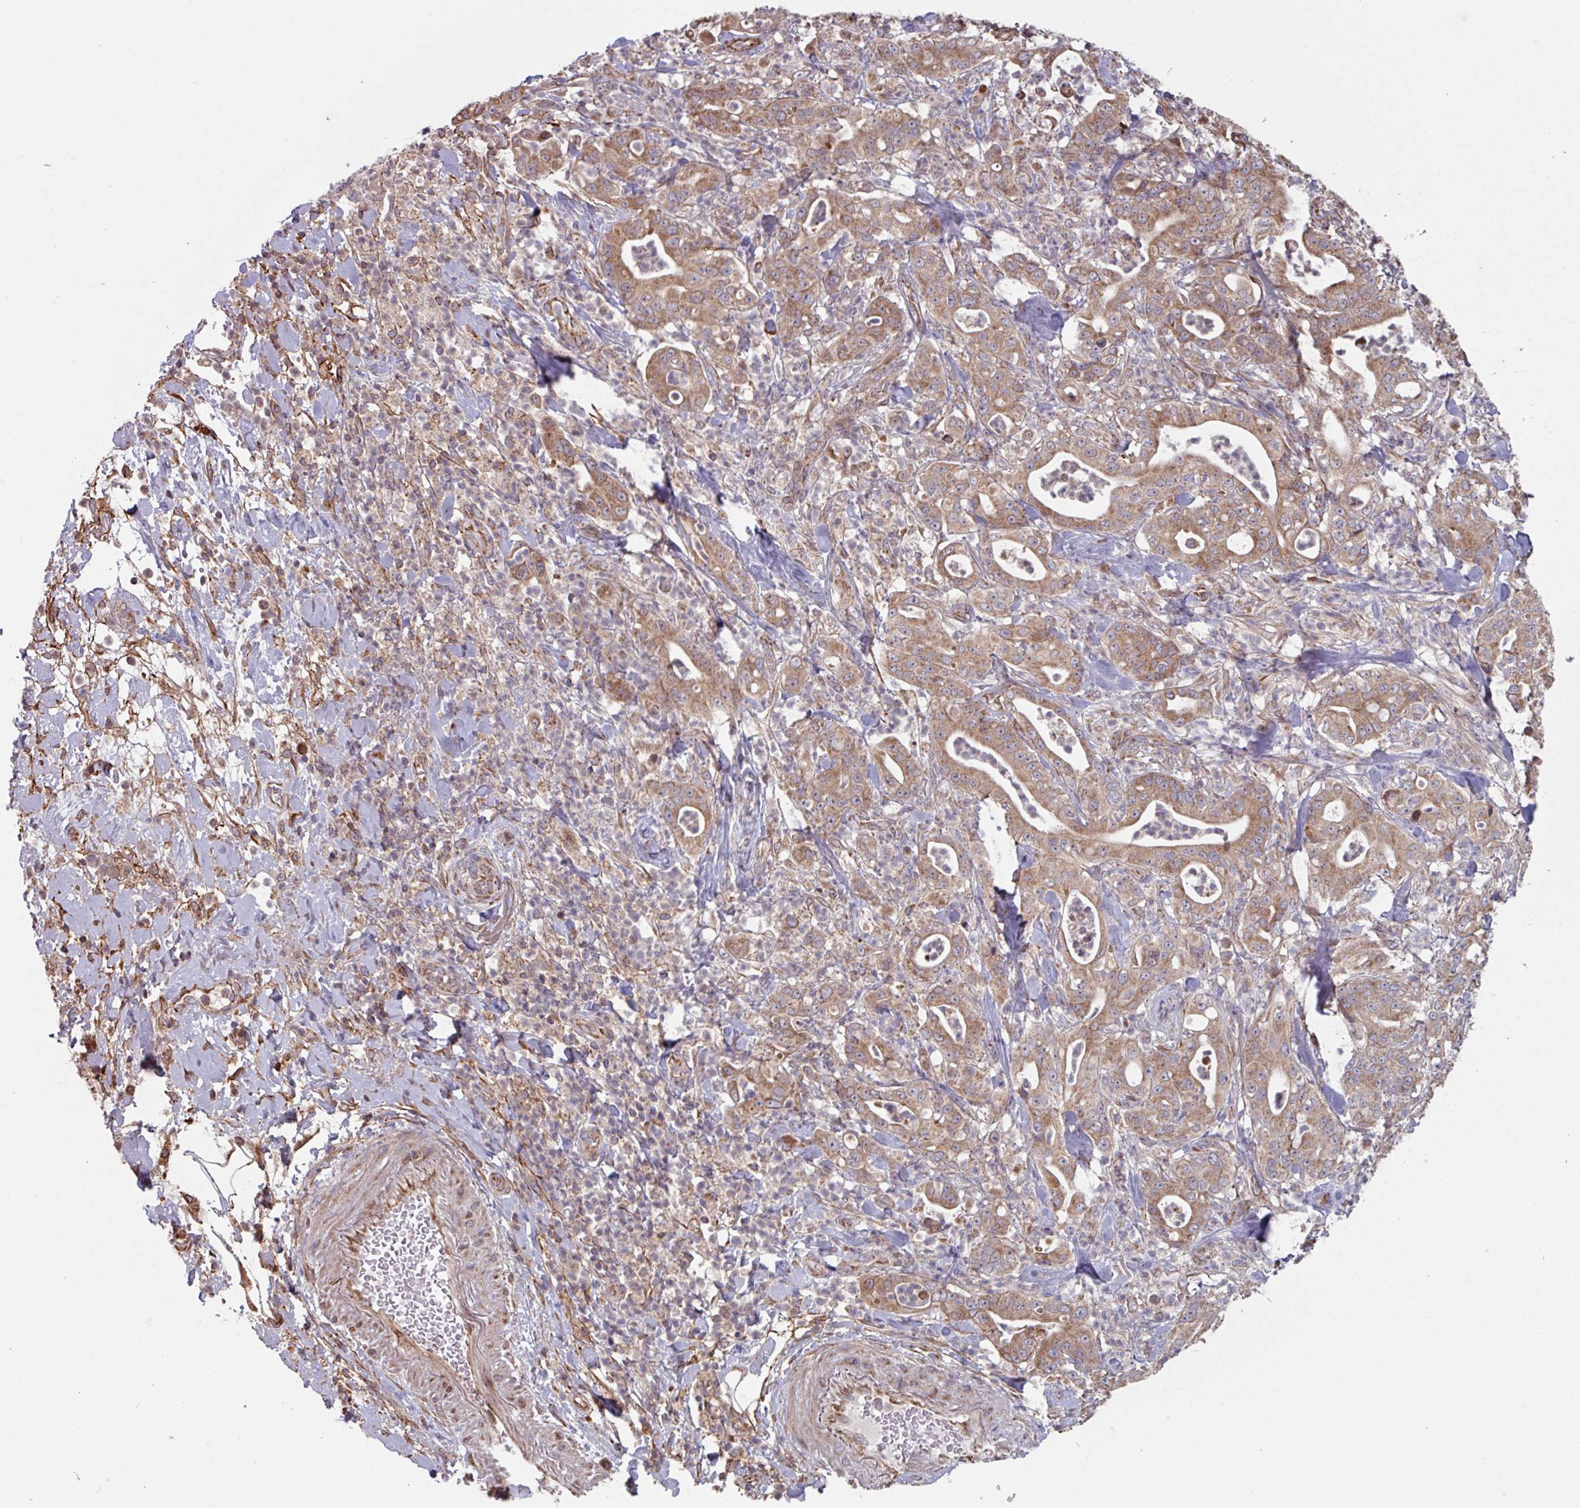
{"staining": {"intensity": "moderate", "quantity": ">75%", "location": "cytoplasmic/membranous"}, "tissue": "pancreatic cancer", "cell_type": "Tumor cells", "image_type": "cancer", "snomed": [{"axis": "morphology", "description": "Adenocarcinoma, NOS"}, {"axis": "topography", "description": "Pancreas"}], "caption": "Pancreatic adenocarcinoma tissue displays moderate cytoplasmic/membranous positivity in approximately >75% of tumor cells (IHC, brightfield microscopy, high magnification).", "gene": "COX7C", "patient": {"sex": "male", "age": 71}}